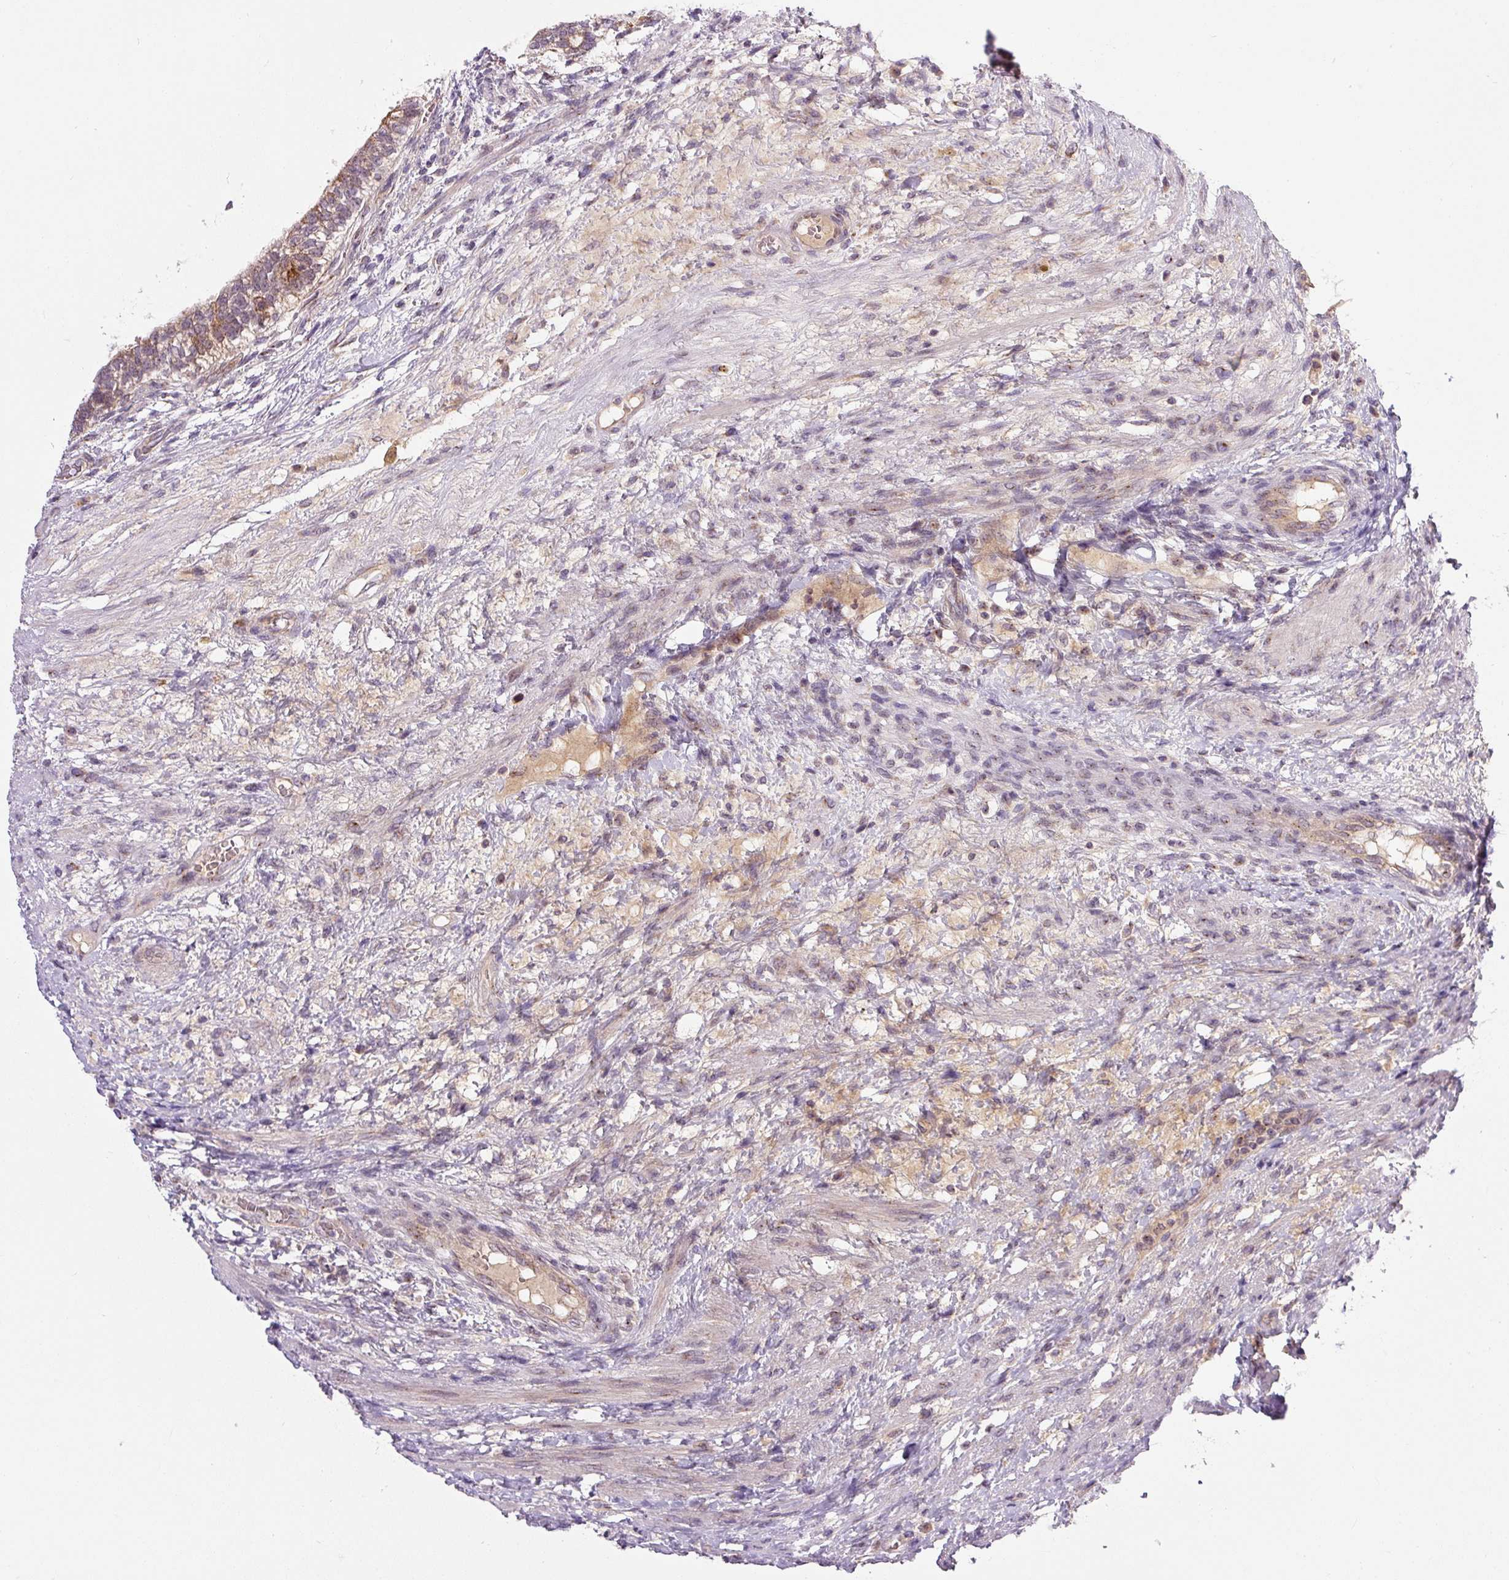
{"staining": {"intensity": "moderate", "quantity": "25%-75%", "location": "cytoplasmic/membranous"}, "tissue": "testis cancer", "cell_type": "Tumor cells", "image_type": "cancer", "snomed": [{"axis": "morphology", "description": "Carcinoma, Embryonal, NOS"}, {"axis": "topography", "description": "Testis"}], "caption": "The immunohistochemical stain shows moderate cytoplasmic/membranous expression in tumor cells of testis embryonal carcinoma tissue. Immunohistochemistry stains the protein in brown and the nuclei are stained blue.", "gene": "PCM1", "patient": {"sex": "male", "age": 26}}